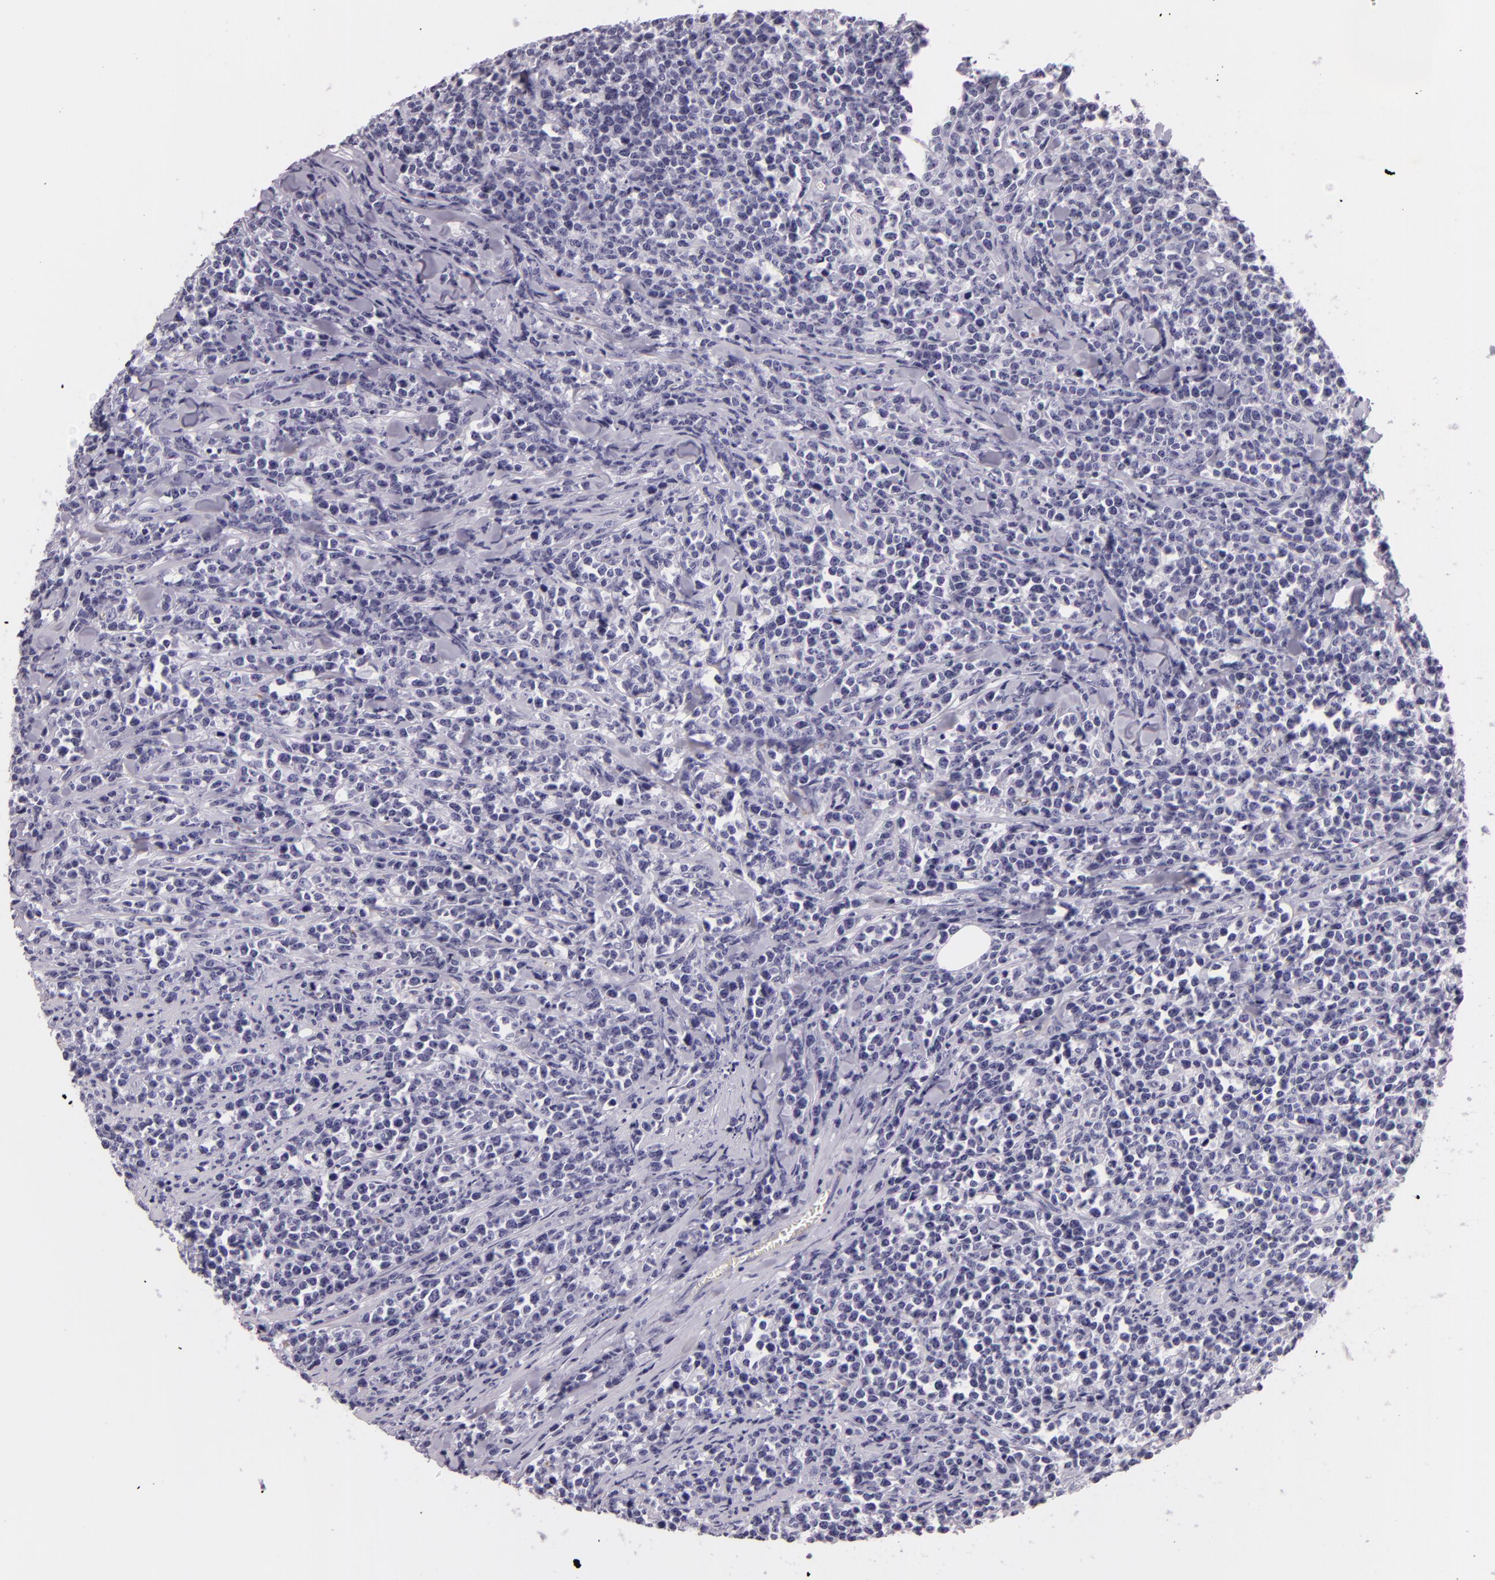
{"staining": {"intensity": "negative", "quantity": "none", "location": "none"}, "tissue": "lymphoma", "cell_type": "Tumor cells", "image_type": "cancer", "snomed": [{"axis": "morphology", "description": "Malignant lymphoma, non-Hodgkin's type, High grade"}, {"axis": "topography", "description": "Small intestine"}, {"axis": "topography", "description": "Colon"}], "caption": "Immunohistochemistry photomicrograph of lymphoma stained for a protein (brown), which reveals no positivity in tumor cells.", "gene": "DLG4", "patient": {"sex": "male", "age": 8}}